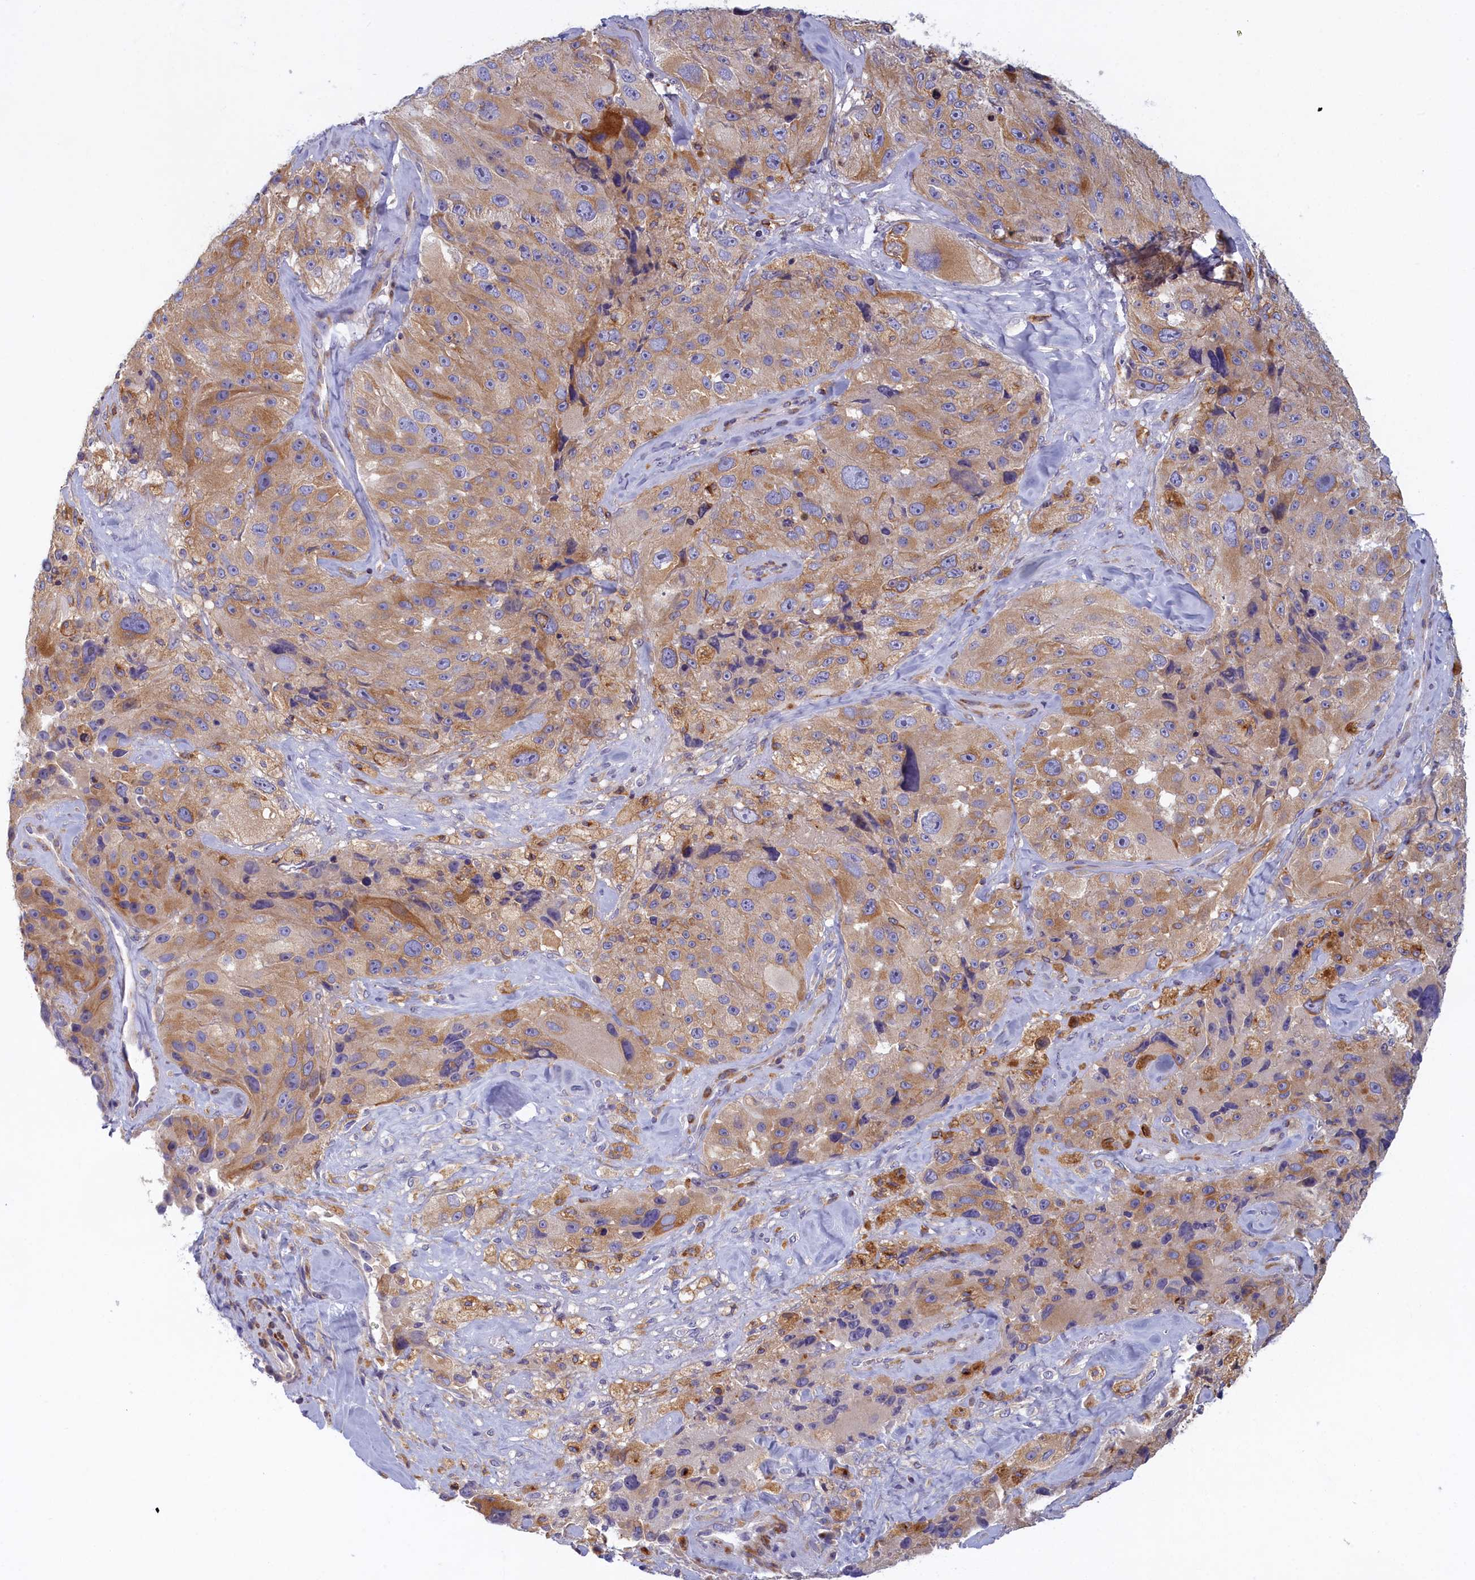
{"staining": {"intensity": "moderate", "quantity": "25%-75%", "location": "cytoplasmic/membranous"}, "tissue": "melanoma", "cell_type": "Tumor cells", "image_type": "cancer", "snomed": [{"axis": "morphology", "description": "Malignant melanoma, Metastatic site"}, {"axis": "topography", "description": "Lymph node"}], "caption": "Approximately 25%-75% of tumor cells in melanoma show moderate cytoplasmic/membranous protein staining as visualized by brown immunohistochemical staining.", "gene": "NOL10", "patient": {"sex": "male", "age": 62}}